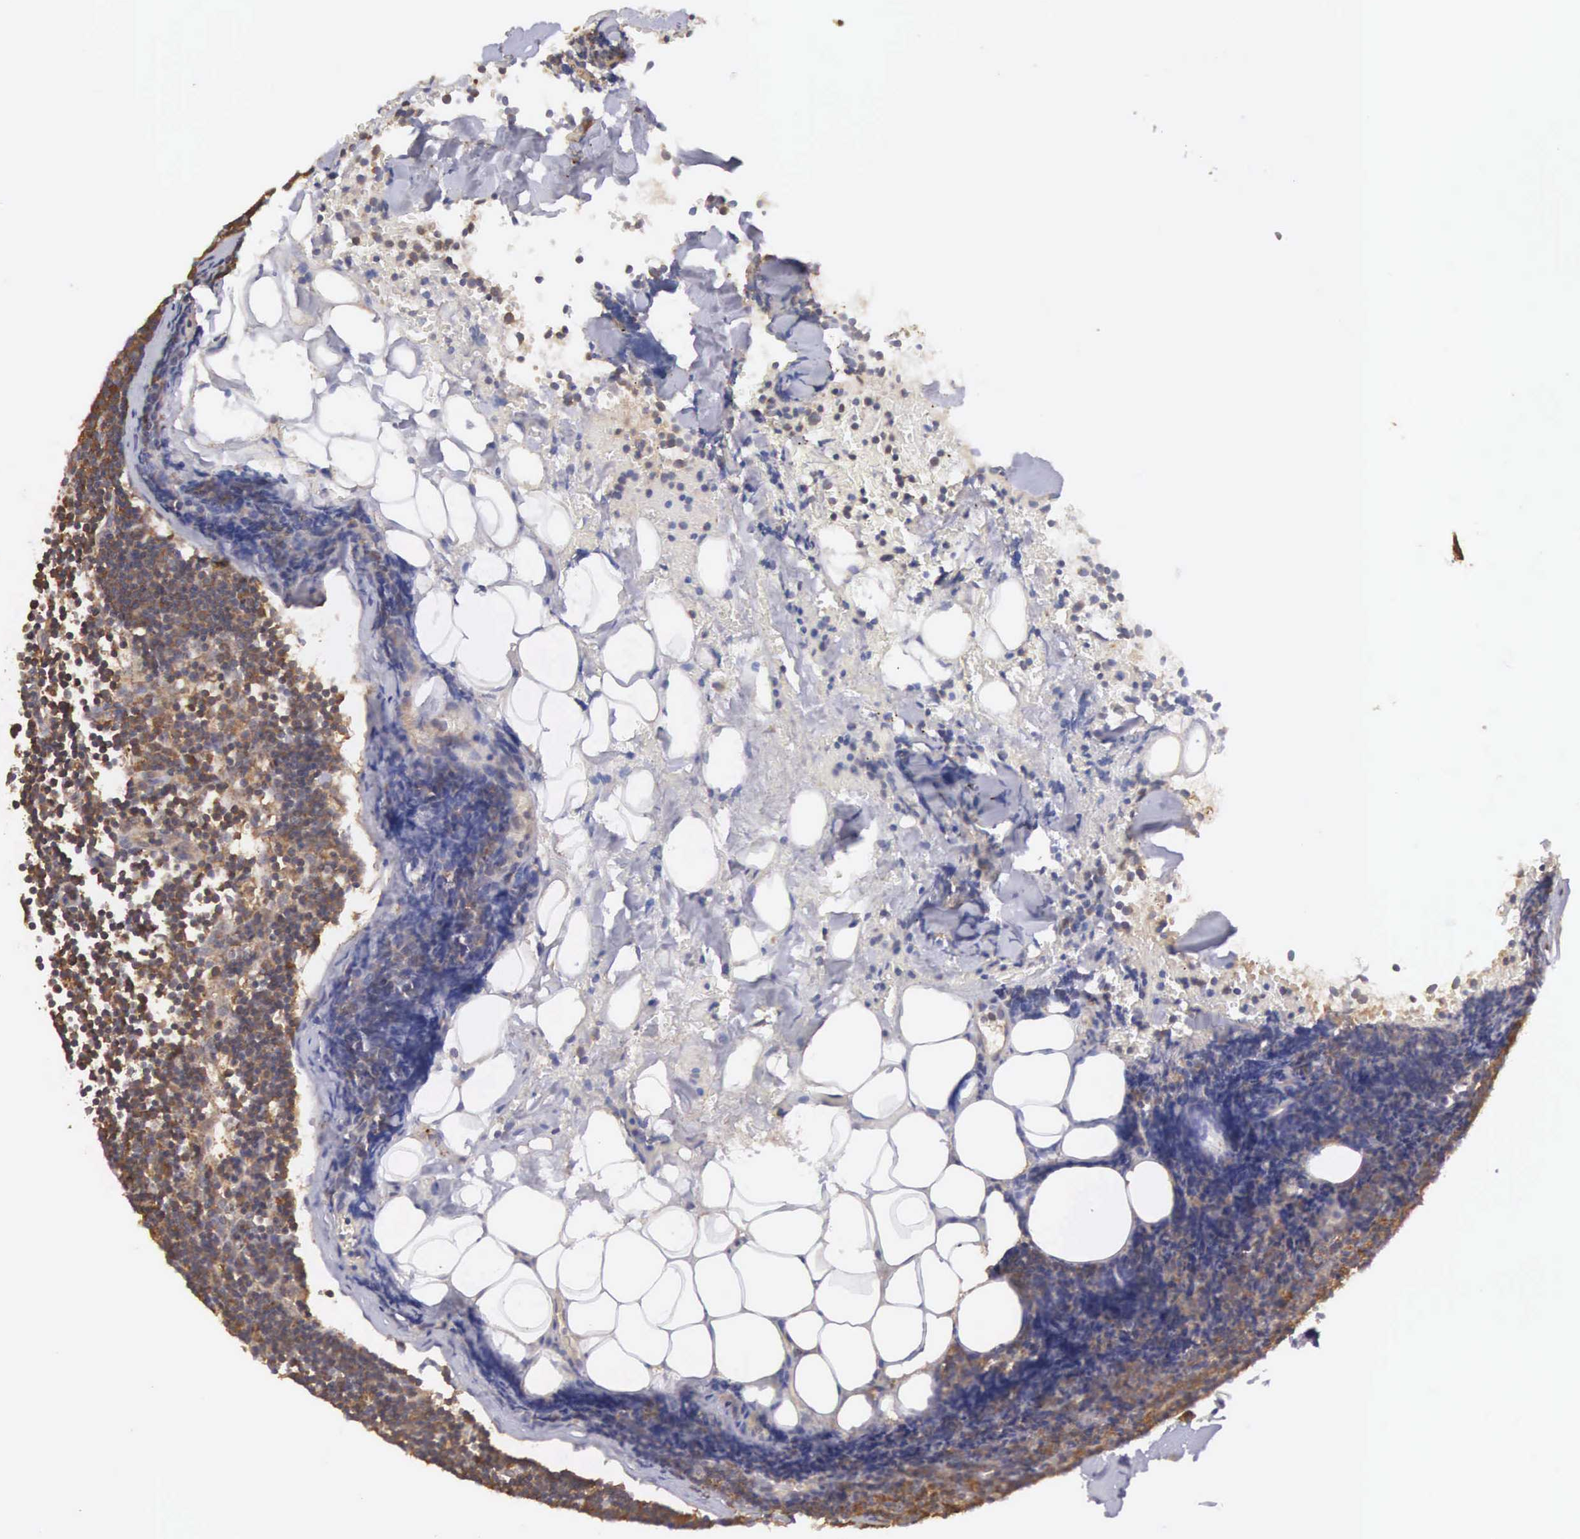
{"staining": {"intensity": "weak", "quantity": ">75%", "location": "cytoplasmic/membranous"}, "tissue": "lymphoma", "cell_type": "Tumor cells", "image_type": "cancer", "snomed": [{"axis": "morphology", "description": "Malignant lymphoma, non-Hodgkin's type, Low grade"}, {"axis": "topography", "description": "Lymph node"}], "caption": "IHC of human lymphoma displays low levels of weak cytoplasmic/membranous positivity in approximately >75% of tumor cells.", "gene": "DHRS1", "patient": {"sex": "male", "age": 57}}